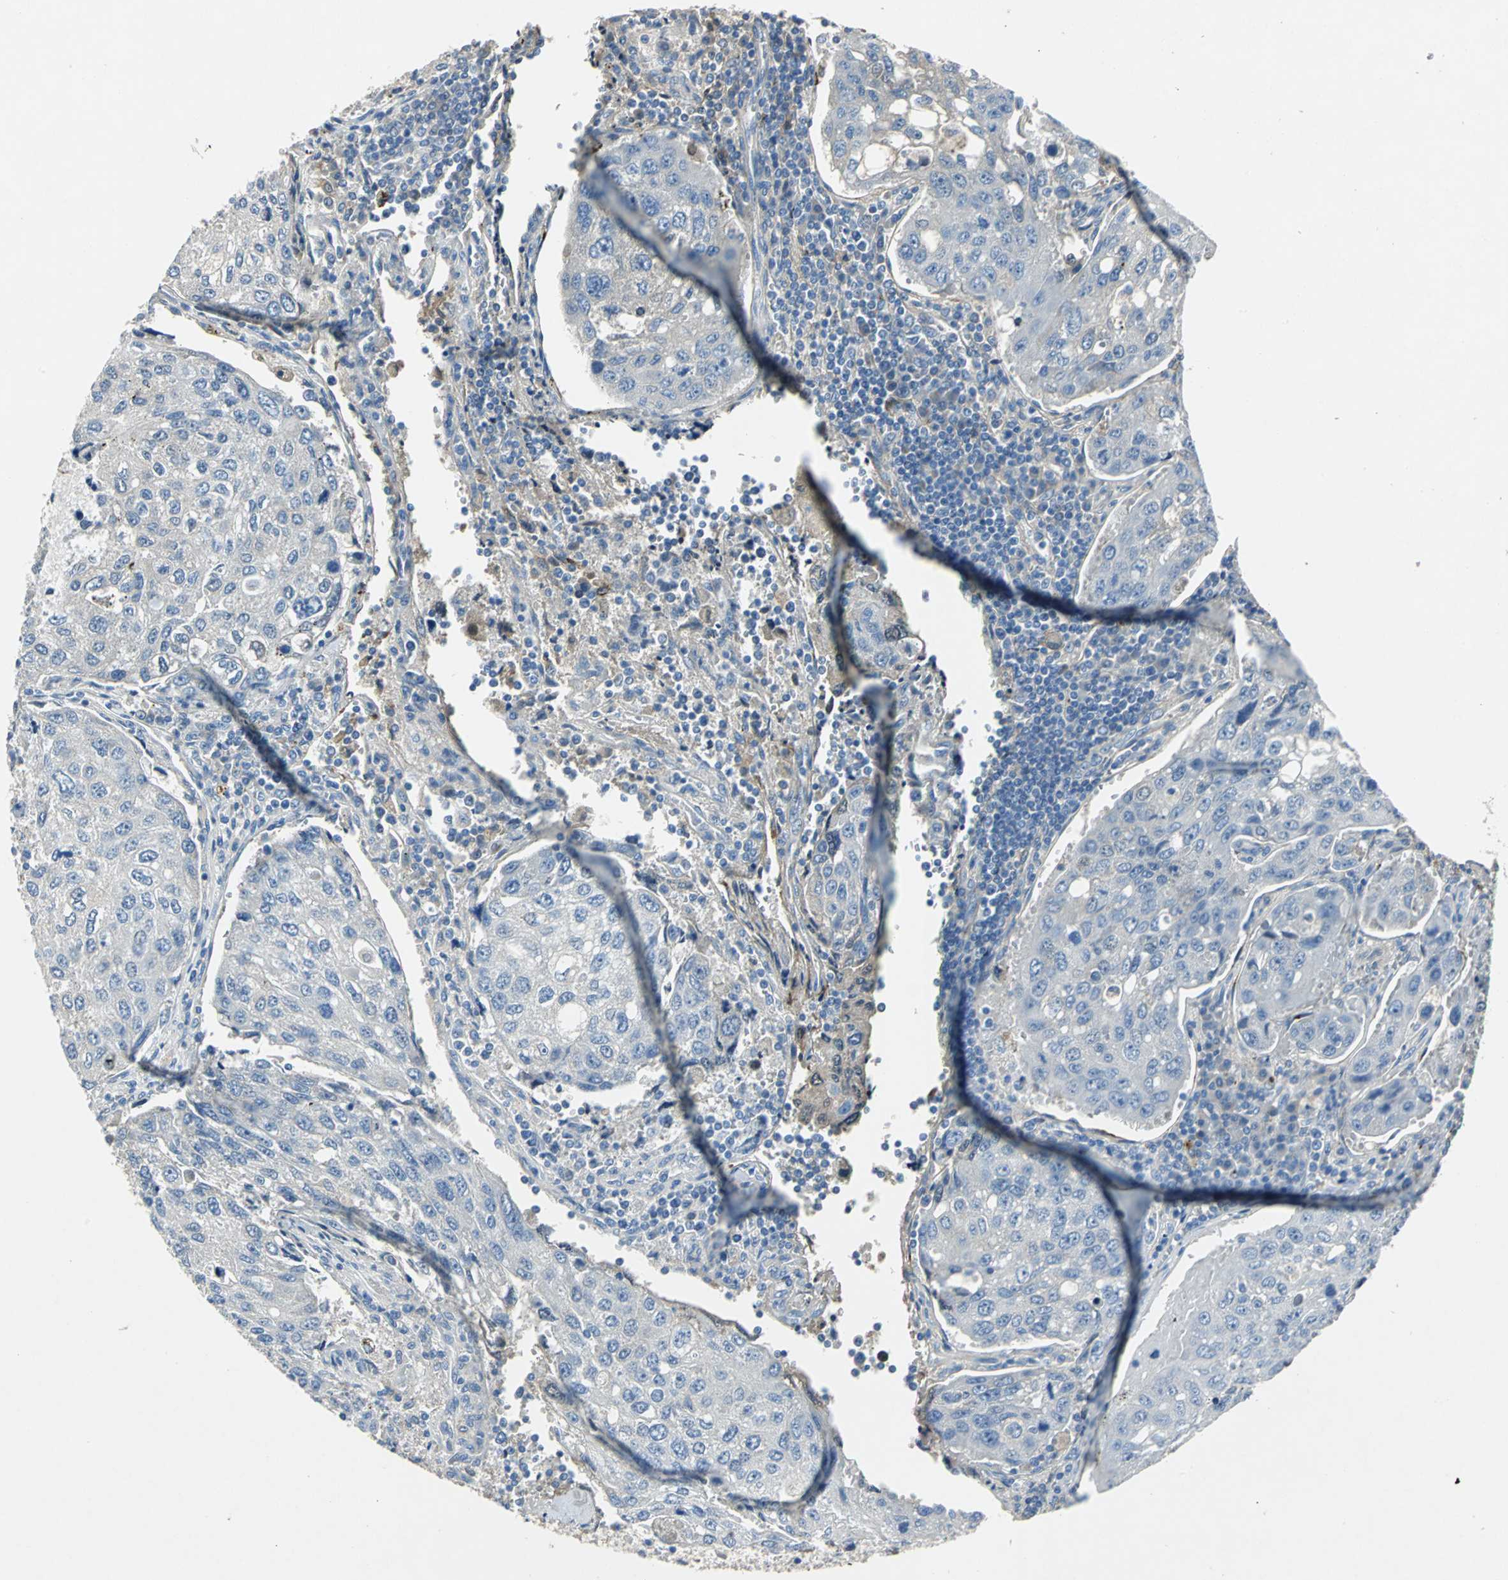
{"staining": {"intensity": "negative", "quantity": "none", "location": "none"}, "tissue": "urothelial cancer", "cell_type": "Tumor cells", "image_type": "cancer", "snomed": [{"axis": "morphology", "description": "Urothelial carcinoma, High grade"}, {"axis": "topography", "description": "Lymph node"}, {"axis": "topography", "description": "Urinary bladder"}], "caption": "The photomicrograph exhibits no significant positivity in tumor cells of high-grade urothelial carcinoma.", "gene": "EFNB3", "patient": {"sex": "male", "age": 51}}